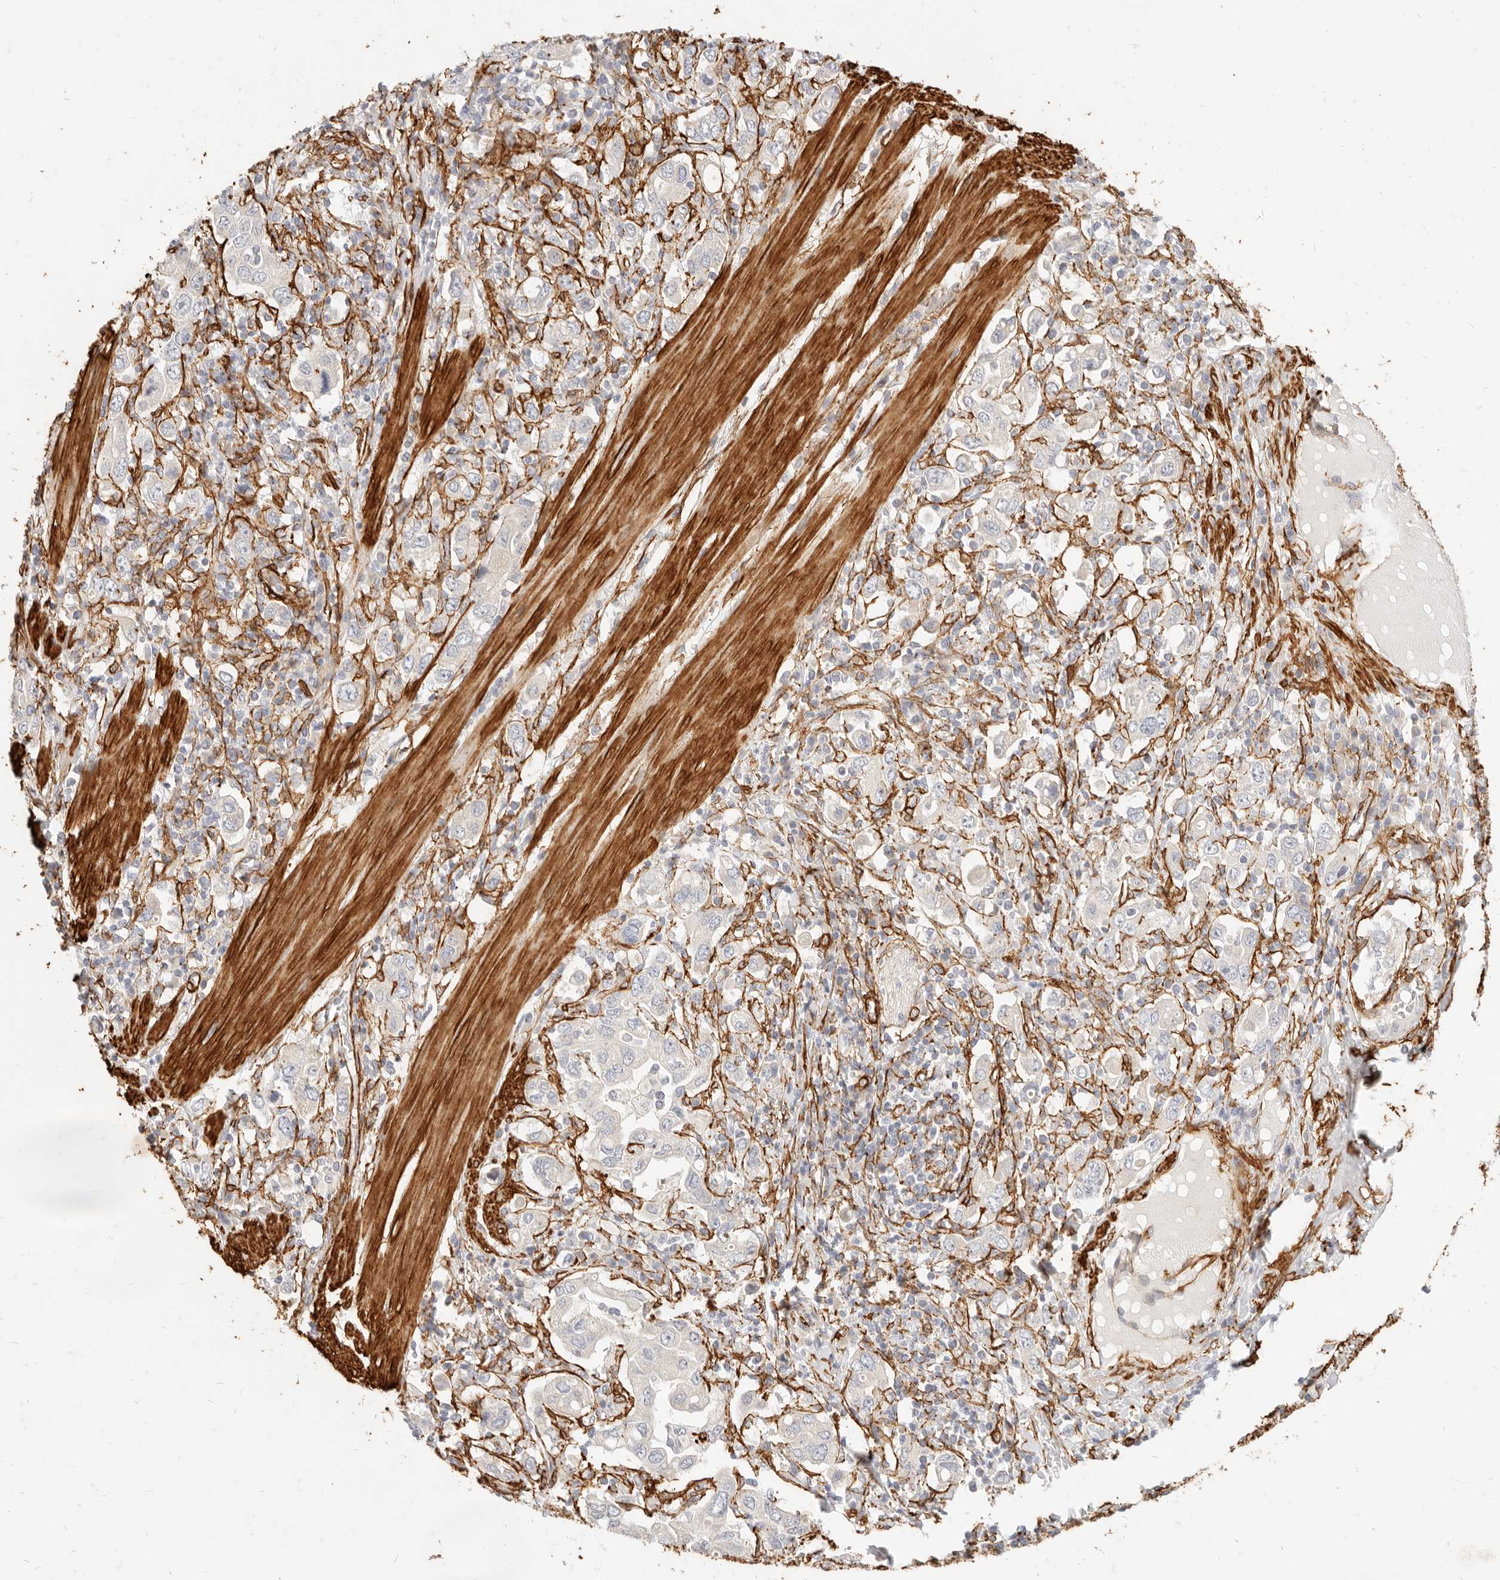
{"staining": {"intensity": "negative", "quantity": "none", "location": "none"}, "tissue": "stomach cancer", "cell_type": "Tumor cells", "image_type": "cancer", "snomed": [{"axis": "morphology", "description": "Adenocarcinoma, NOS"}, {"axis": "topography", "description": "Stomach, upper"}], "caption": "This micrograph is of stomach cancer stained with IHC to label a protein in brown with the nuclei are counter-stained blue. There is no expression in tumor cells.", "gene": "TMTC2", "patient": {"sex": "male", "age": 62}}